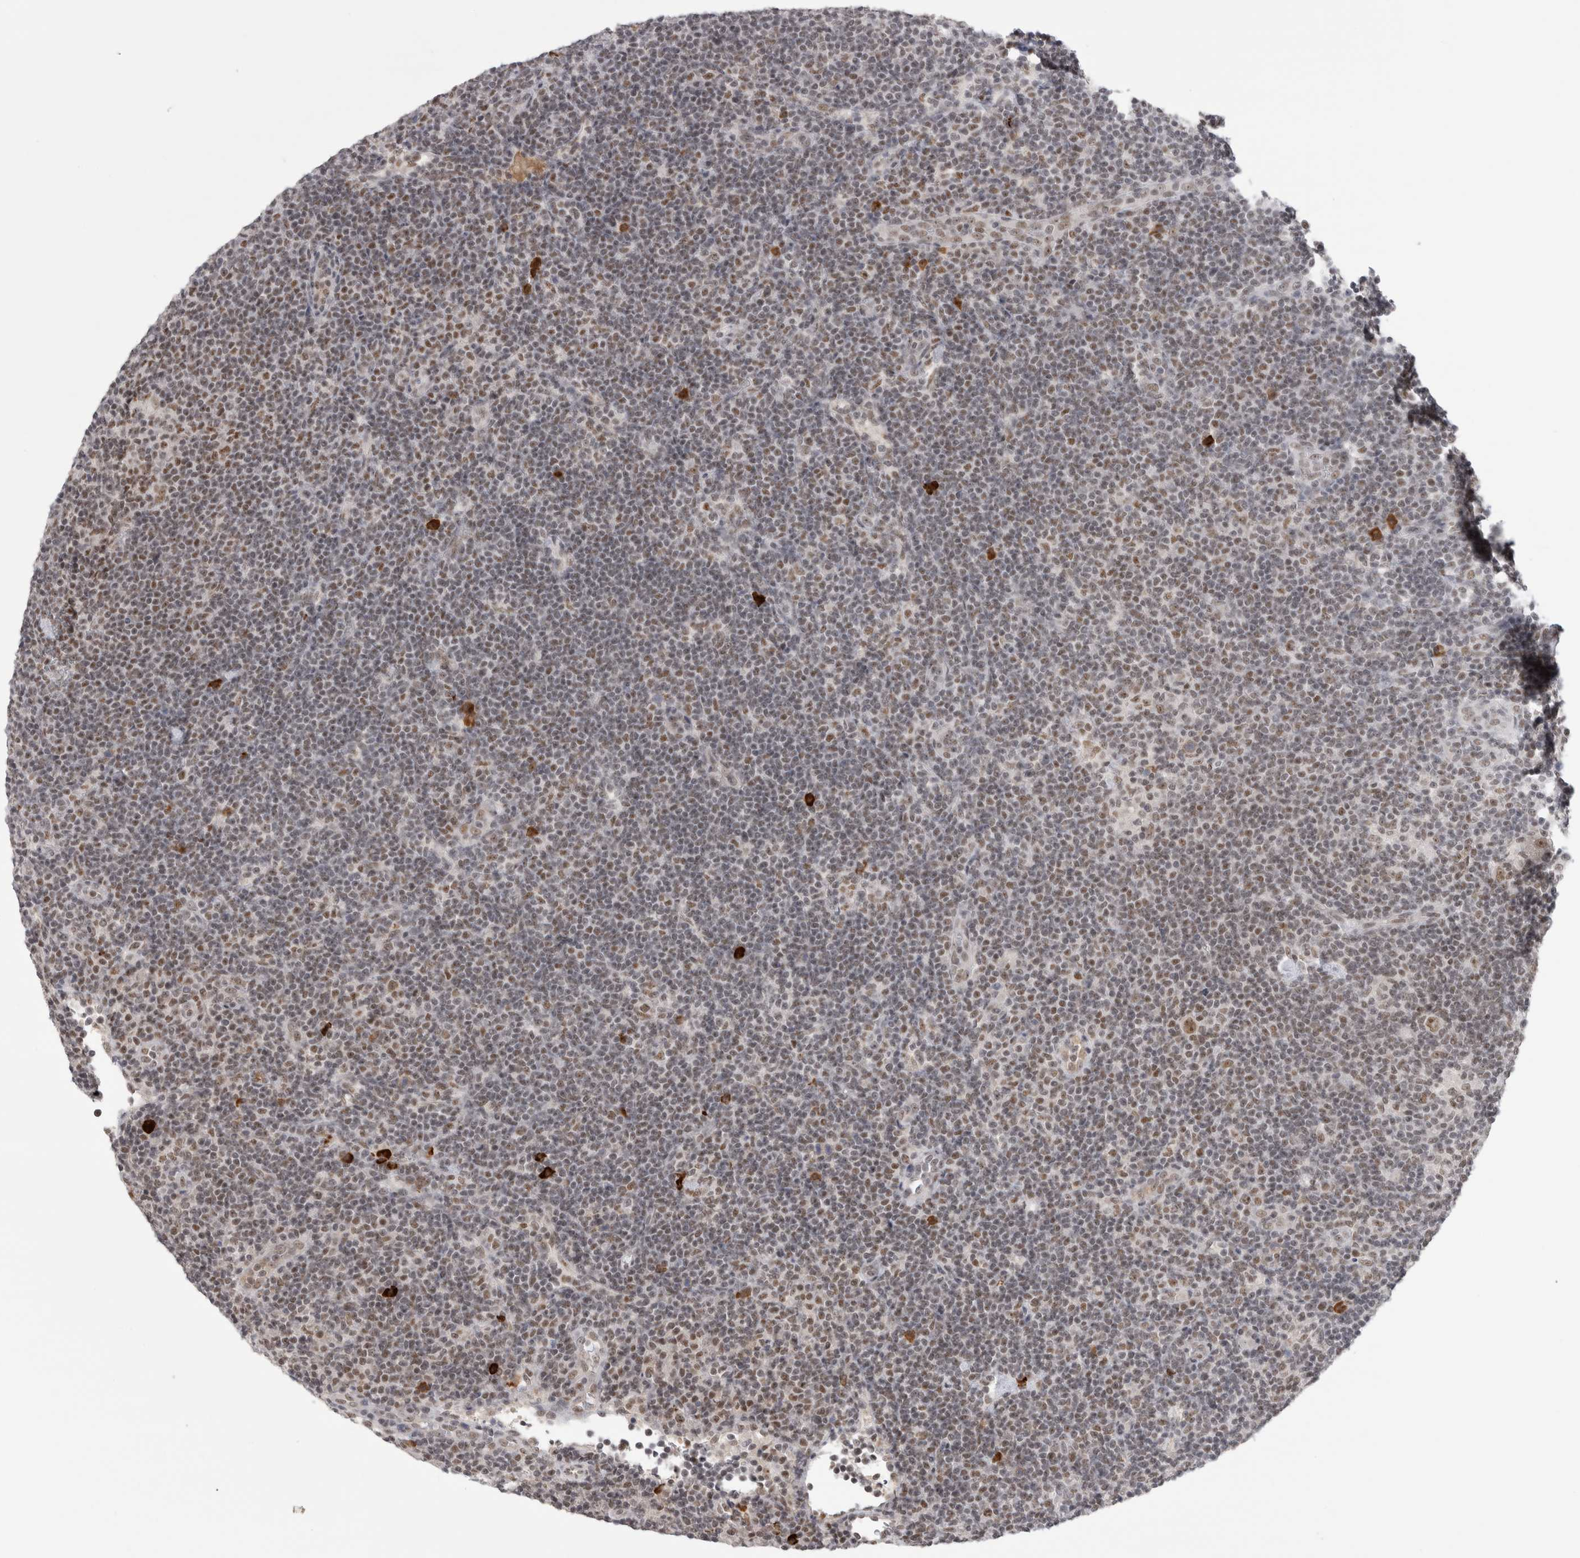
{"staining": {"intensity": "moderate", "quantity": ">75%", "location": "nuclear"}, "tissue": "lymphoma", "cell_type": "Tumor cells", "image_type": "cancer", "snomed": [{"axis": "morphology", "description": "Hodgkin's disease, NOS"}, {"axis": "topography", "description": "Lymph node"}], "caption": "Immunohistochemistry (IHC) photomicrograph of human lymphoma stained for a protein (brown), which exhibits medium levels of moderate nuclear expression in approximately >75% of tumor cells.", "gene": "ZNF24", "patient": {"sex": "female", "age": 57}}